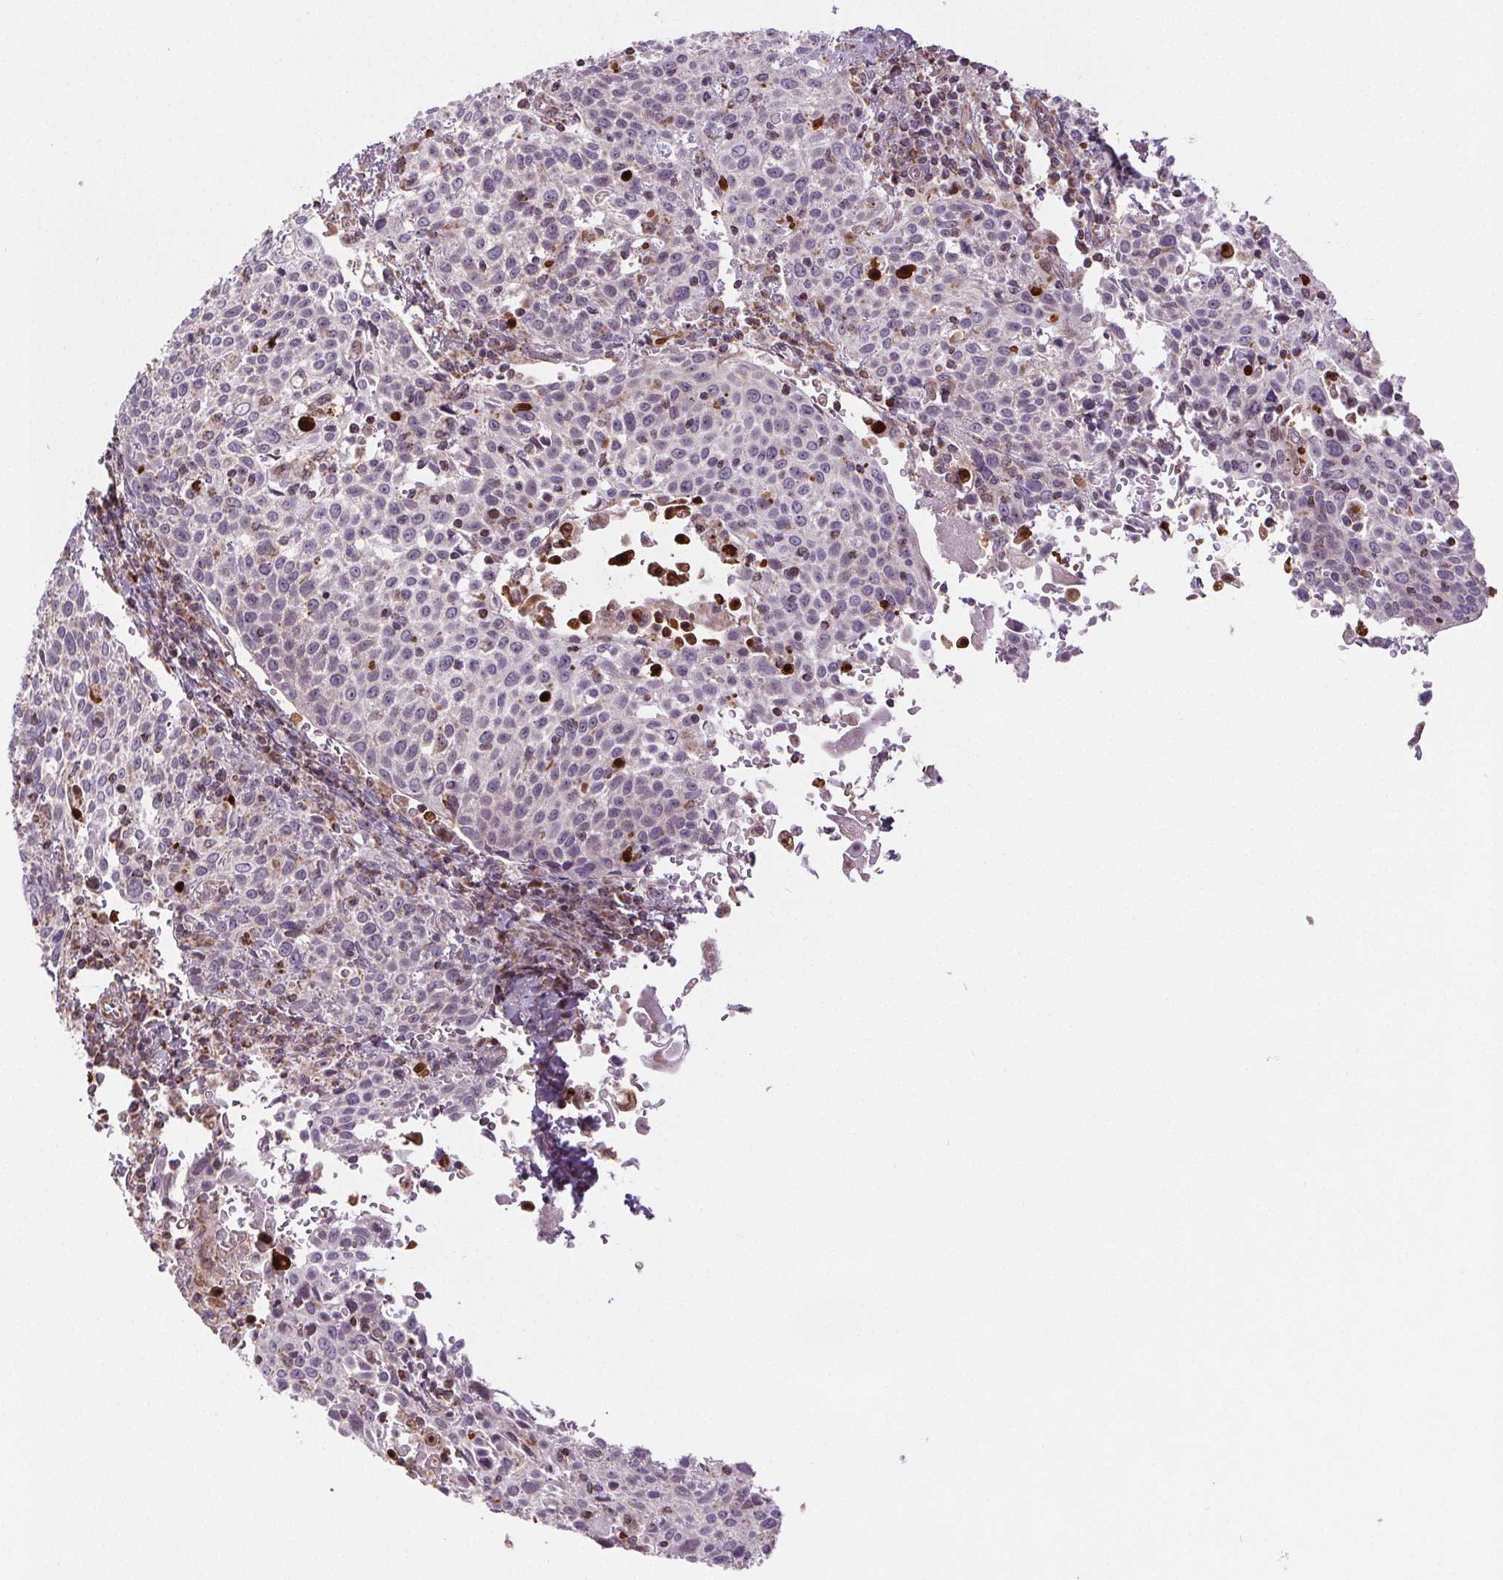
{"staining": {"intensity": "weak", "quantity": "<25%", "location": "cytoplasmic/membranous"}, "tissue": "cervical cancer", "cell_type": "Tumor cells", "image_type": "cancer", "snomed": [{"axis": "morphology", "description": "Squamous cell carcinoma, NOS"}, {"axis": "topography", "description": "Cervix"}], "caption": "The photomicrograph exhibits no staining of tumor cells in cervical squamous cell carcinoma.", "gene": "SUCLA2", "patient": {"sex": "female", "age": 61}}